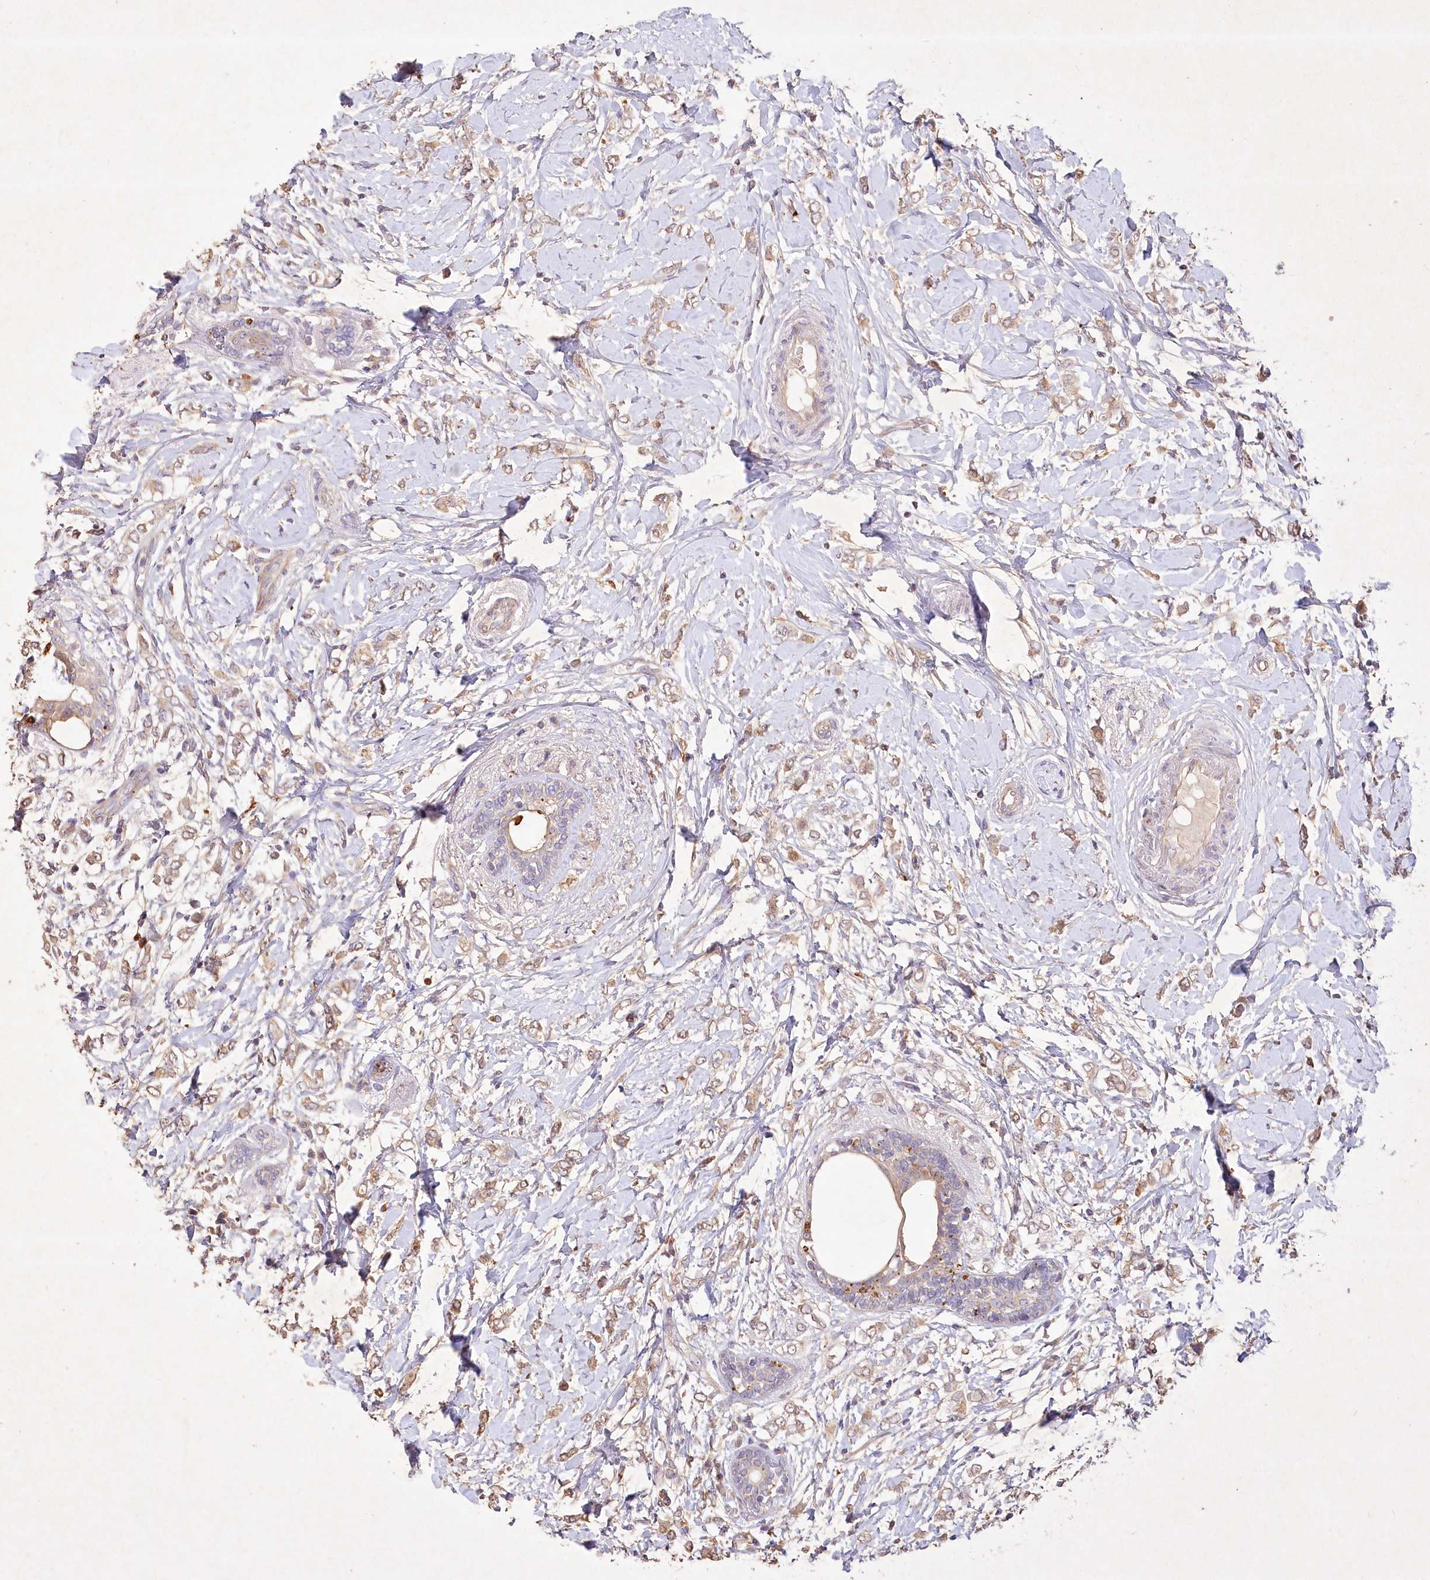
{"staining": {"intensity": "moderate", "quantity": ">75%", "location": "cytoplasmic/membranous"}, "tissue": "breast cancer", "cell_type": "Tumor cells", "image_type": "cancer", "snomed": [{"axis": "morphology", "description": "Normal tissue, NOS"}, {"axis": "morphology", "description": "Lobular carcinoma"}, {"axis": "topography", "description": "Breast"}], "caption": "An image of lobular carcinoma (breast) stained for a protein displays moderate cytoplasmic/membranous brown staining in tumor cells.", "gene": "IRAK1BP1", "patient": {"sex": "female", "age": 47}}